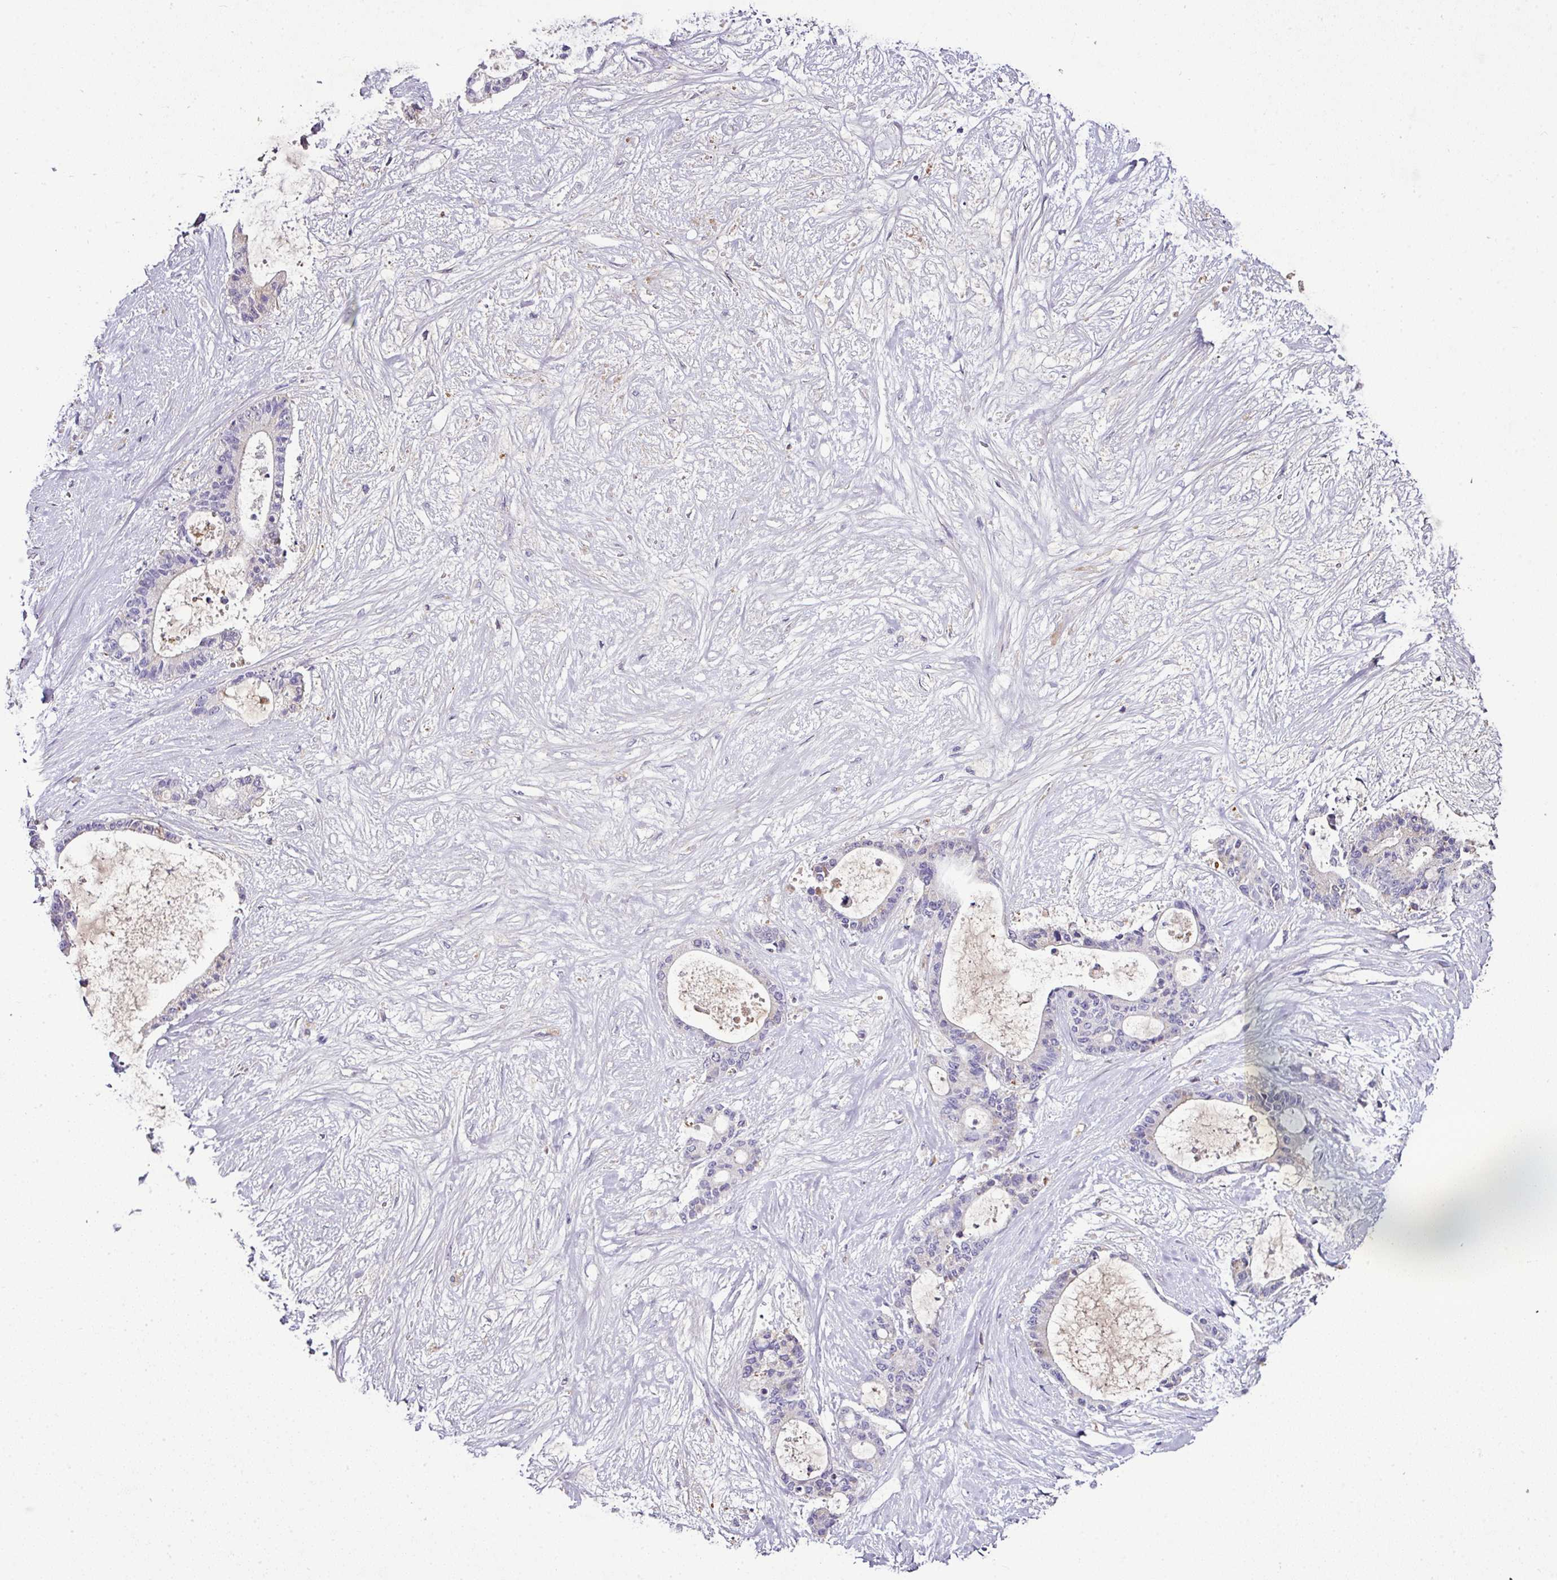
{"staining": {"intensity": "negative", "quantity": "none", "location": "none"}, "tissue": "liver cancer", "cell_type": "Tumor cells", "image_type": "cancer", "snomed": [{"axis": "morphology", "description": "Normal tissue, NOS"}, {"axis": "morphology", "description": "Cholangiocarcinoma"}, {"axis": "topography", "description": "Liver"}, {"axis": "topography", "description": "Peripheral nerve tissue"}], "caption": "Protein analysis of liver cancer reveals no significant staining in tumor cells.", "gene": "CAB39L", "patient": {"sex": "female", "age": 73}}